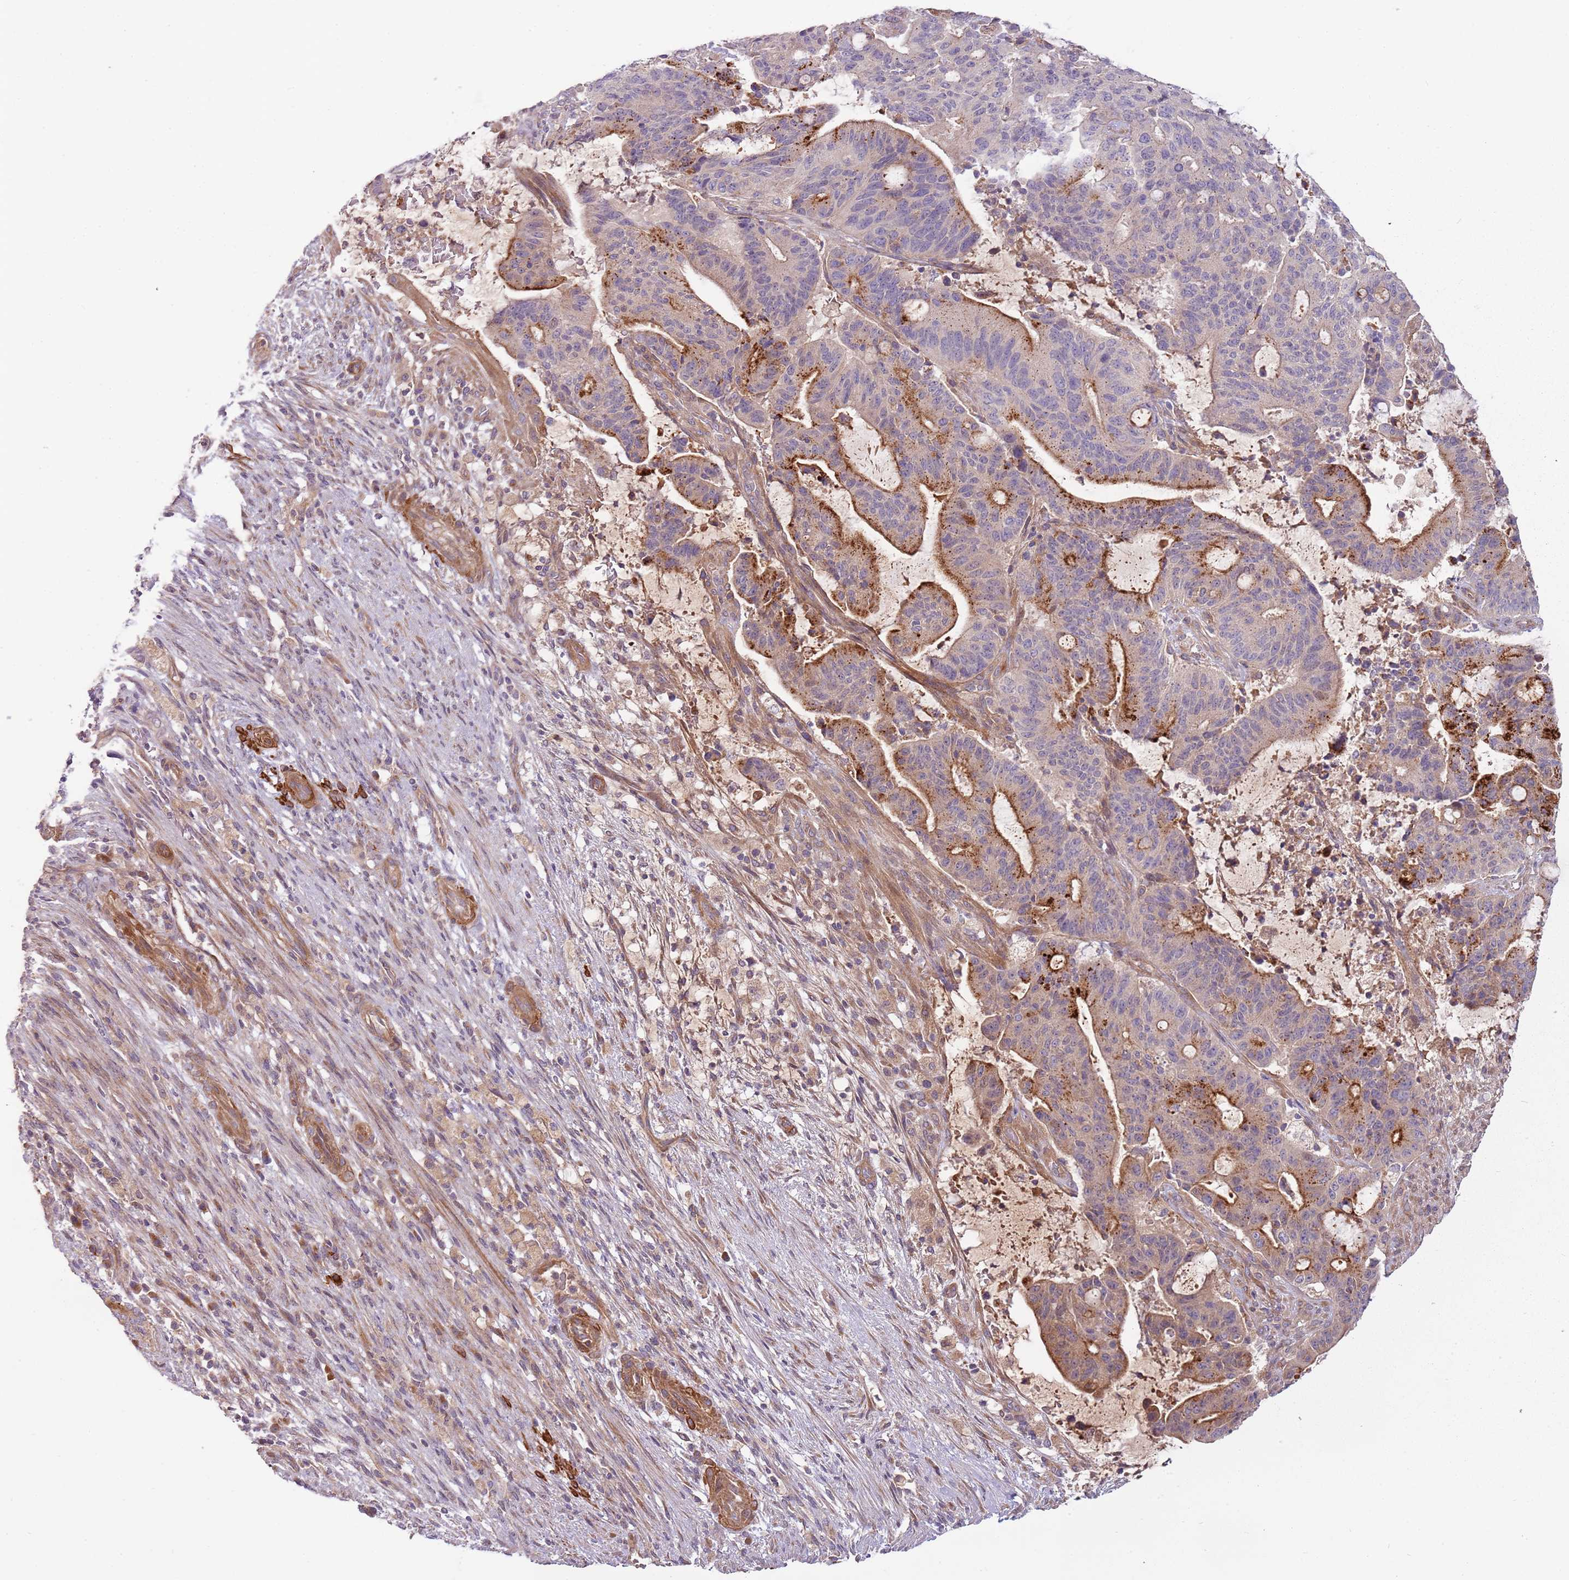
{"staining": {"intensity": "moderate", "quantity": "25%-75%", "location": "cytoplasmic/membranous"}, "tissue": "liver cancer", "cell_type": "Tumor cells", "image_type": "cancer", "snomed": [{"axis": "morphology", "description": "Normal tissue, NOS"}, {"axis": "morphology", "description": "Cholangiocarcinoma"}, {"axis": "topography", "description": "Liver"}, {"axis": "topography", "description": "Peripheral nerve tissue"}], "caption": "Immunohistochemistry (IHC) of human liver cancer exhibits medium levels of moderate cytoplasmic/membranous expression in approximately 25%-75% of tumor cells.", "gene": "RNF128", "patient": {"sex": "female", "age": 73}}